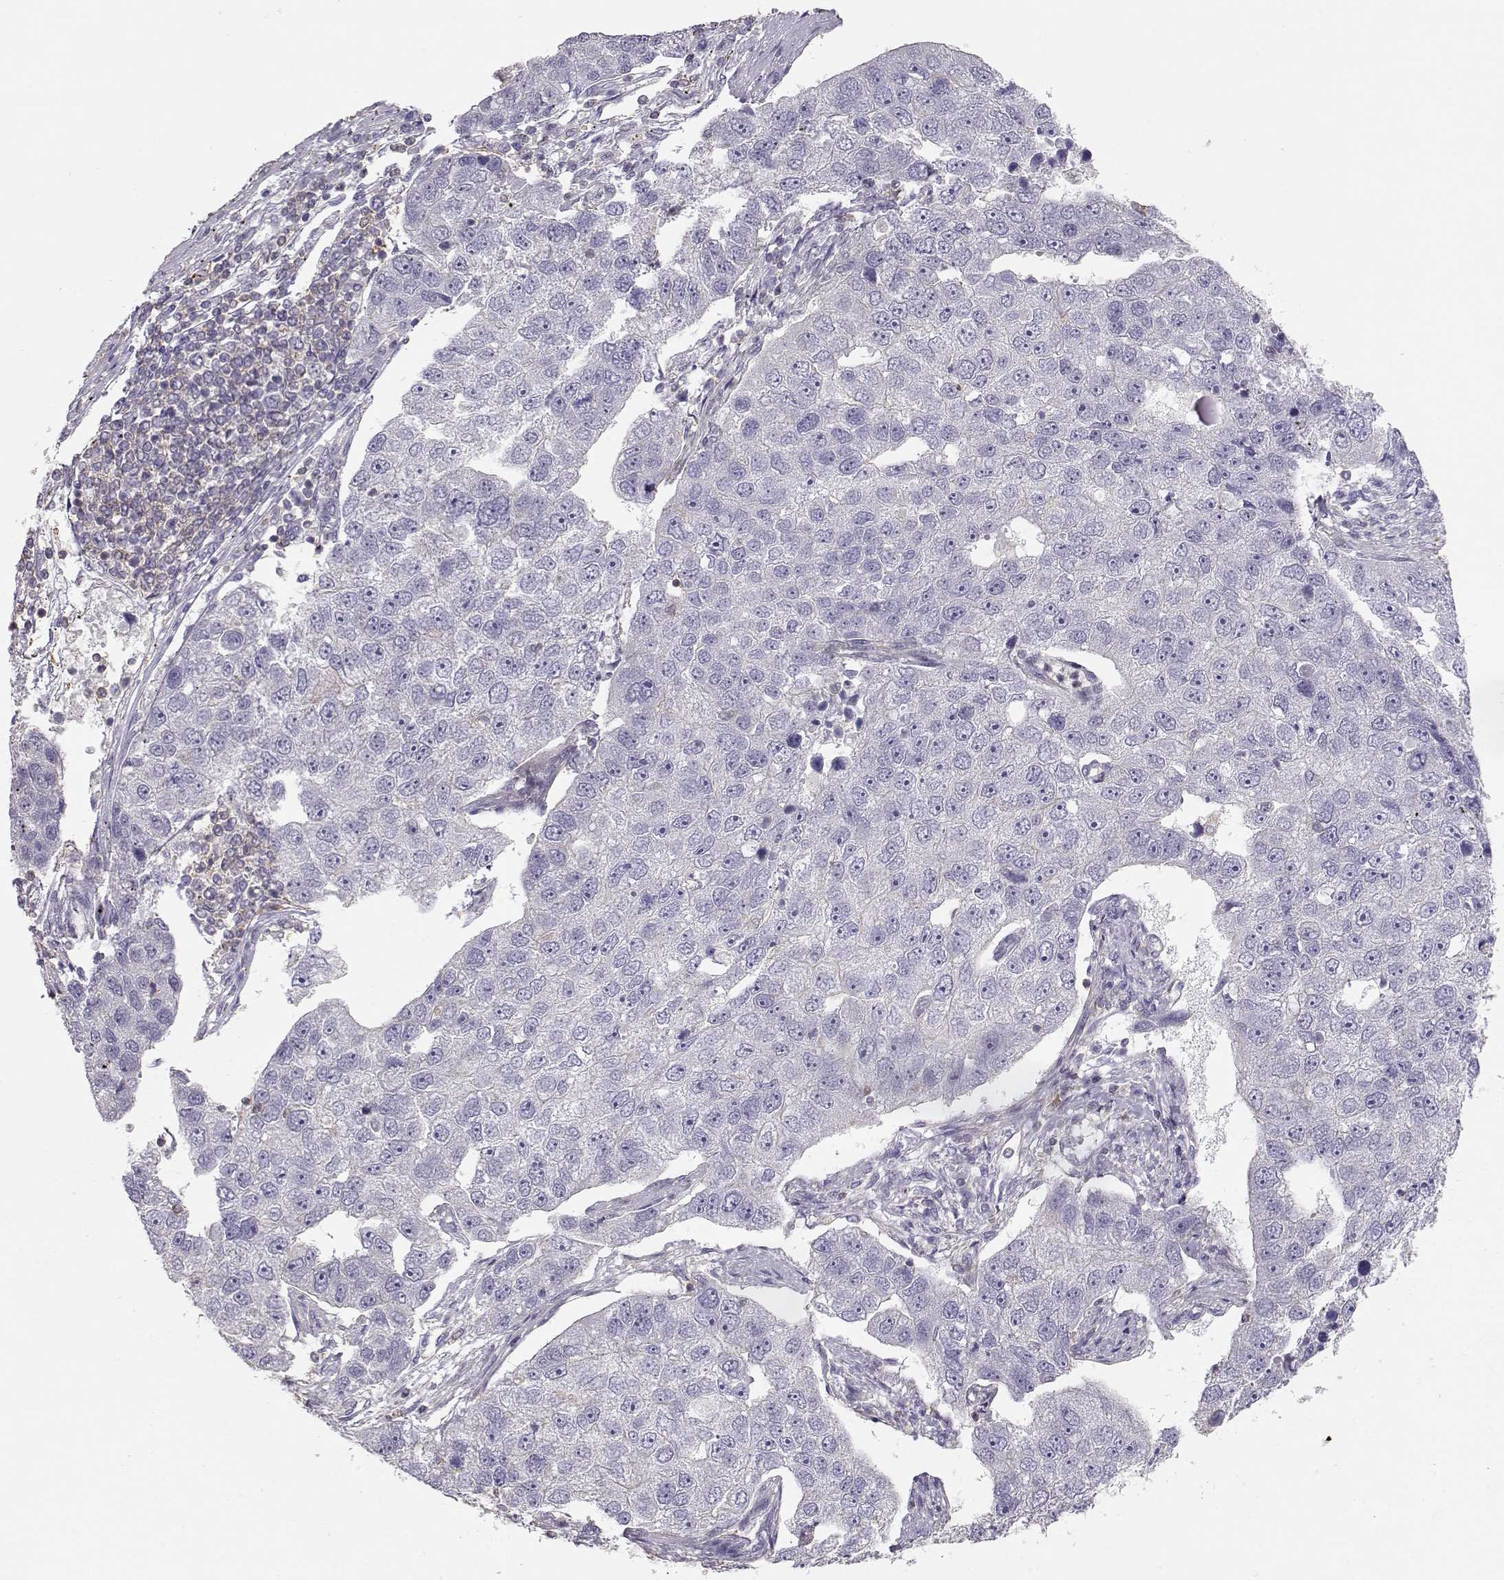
{"staining": {"intensity": "negative", "quantity": "none", "location": "none"}, "tissue": "pancreatic cancer", "cell_type": "Tumor cells", "image_type": "cancer", "snomed": [{"axis": "morphology", "description": "Adenocarcinoma, NOS"}, {"axis": "topography", "description": "Pancreas"}], "caption": "Immunohistochemistry image of neoplastic tissue: adenocarcinoma (pancreatic) stained with DAB displays no significant protein positivity in tumor cells. Nuclei are stained in blue.", "gene": "DAPL1", "patient": {"sex": "female", "age": 61}}